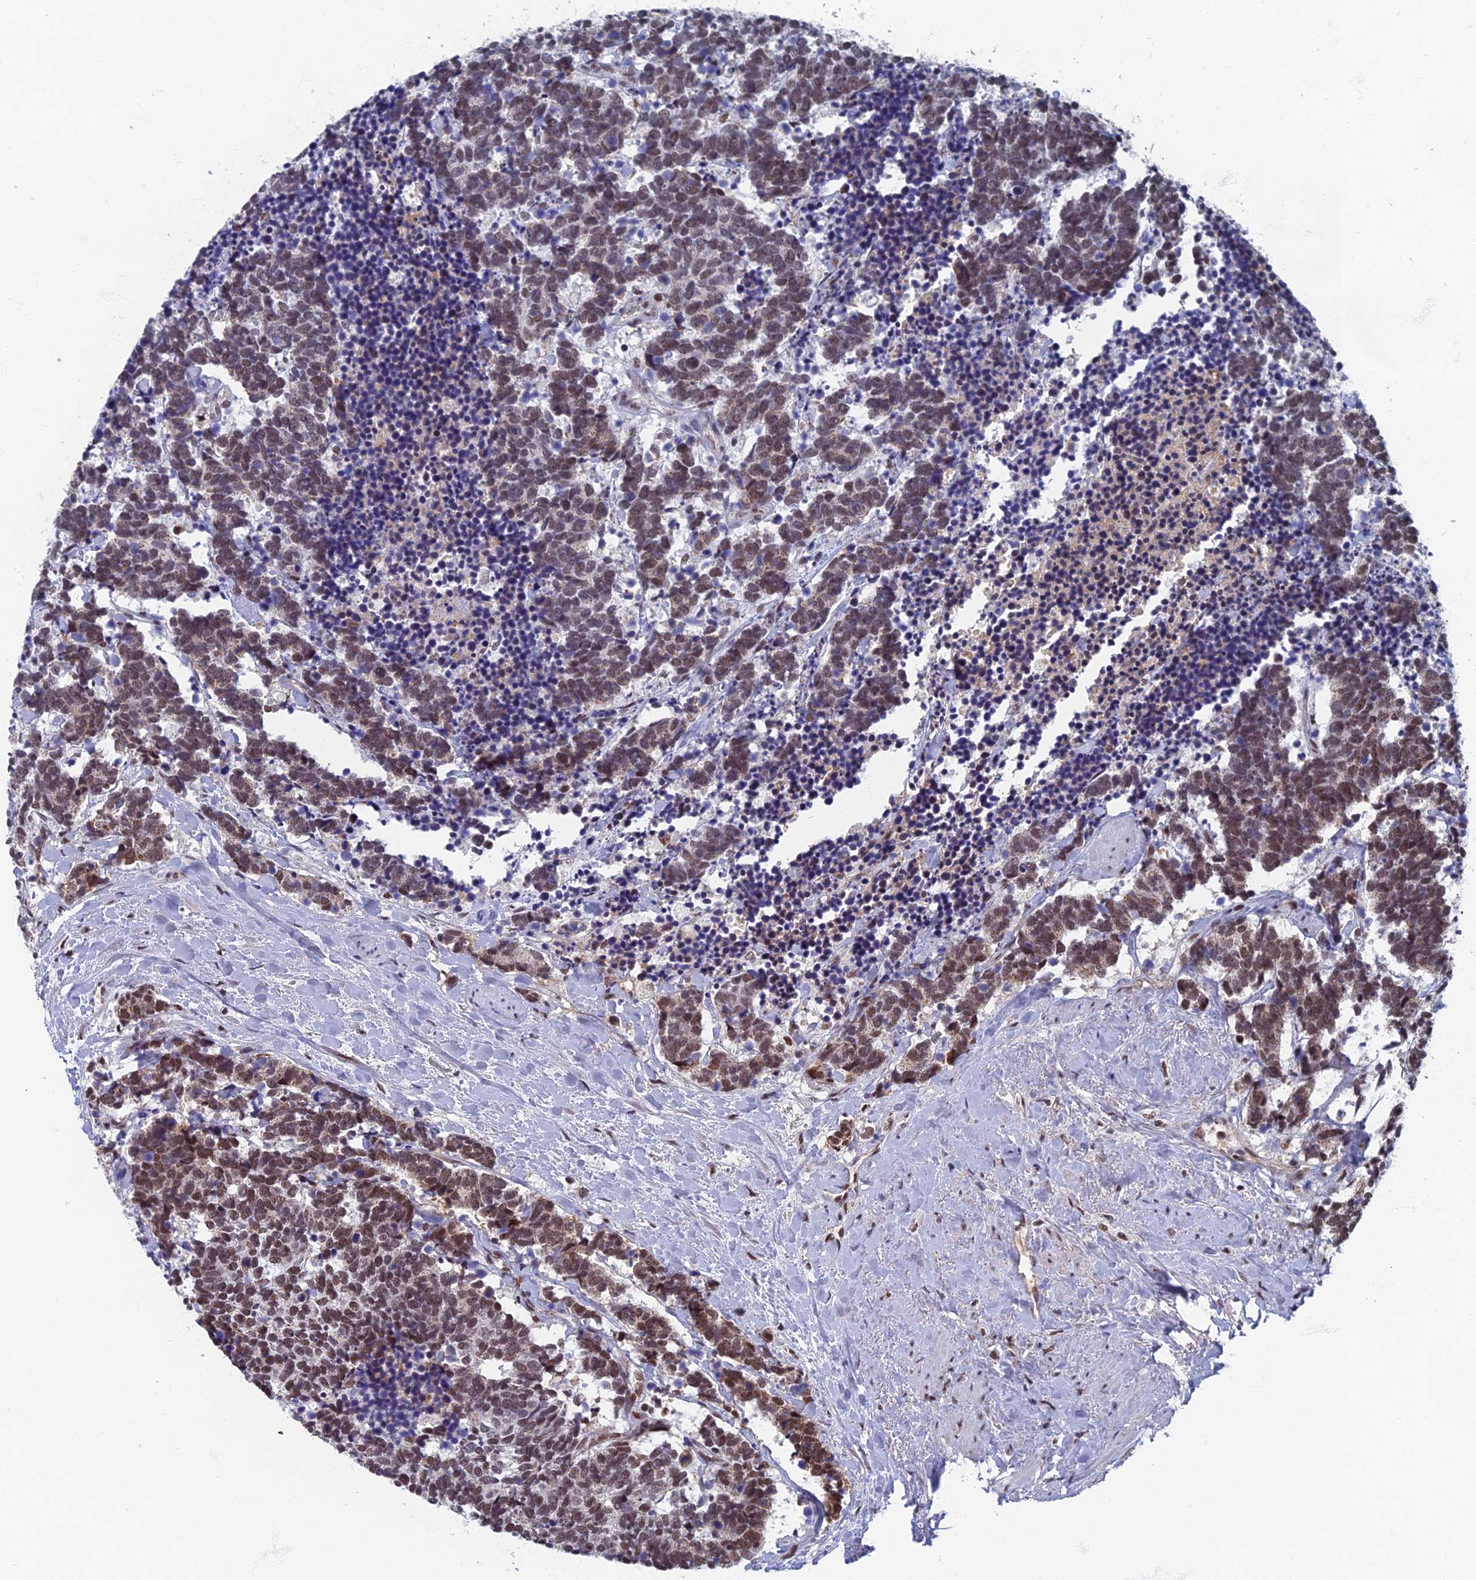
{"staining": {"intensity": "weak", "quantity": ">75%", "location": "cytoplasmic/membranous,nuclear"}, "tissue": "carcinoid", "cell_type": "Tumor cells", "image_type": "cancer", "snomed": [{"axis": "morphology", "description": "Carcinoma, NOS"}, {"axis": "morphology", "description": "Carcinoid, malignant, NOS"}, {"axis": "topography", "description": "Prostate"}], "caption": "Protein staining displays weak cytoplasmic/membranous and nuclear positivity in approximately >75% of tumor cells in carcinoid. (DAB IHC with brightfield microscopy, high magnification).", "gene": "TAF13", "patient": {"sex": "male", "age": 57}}